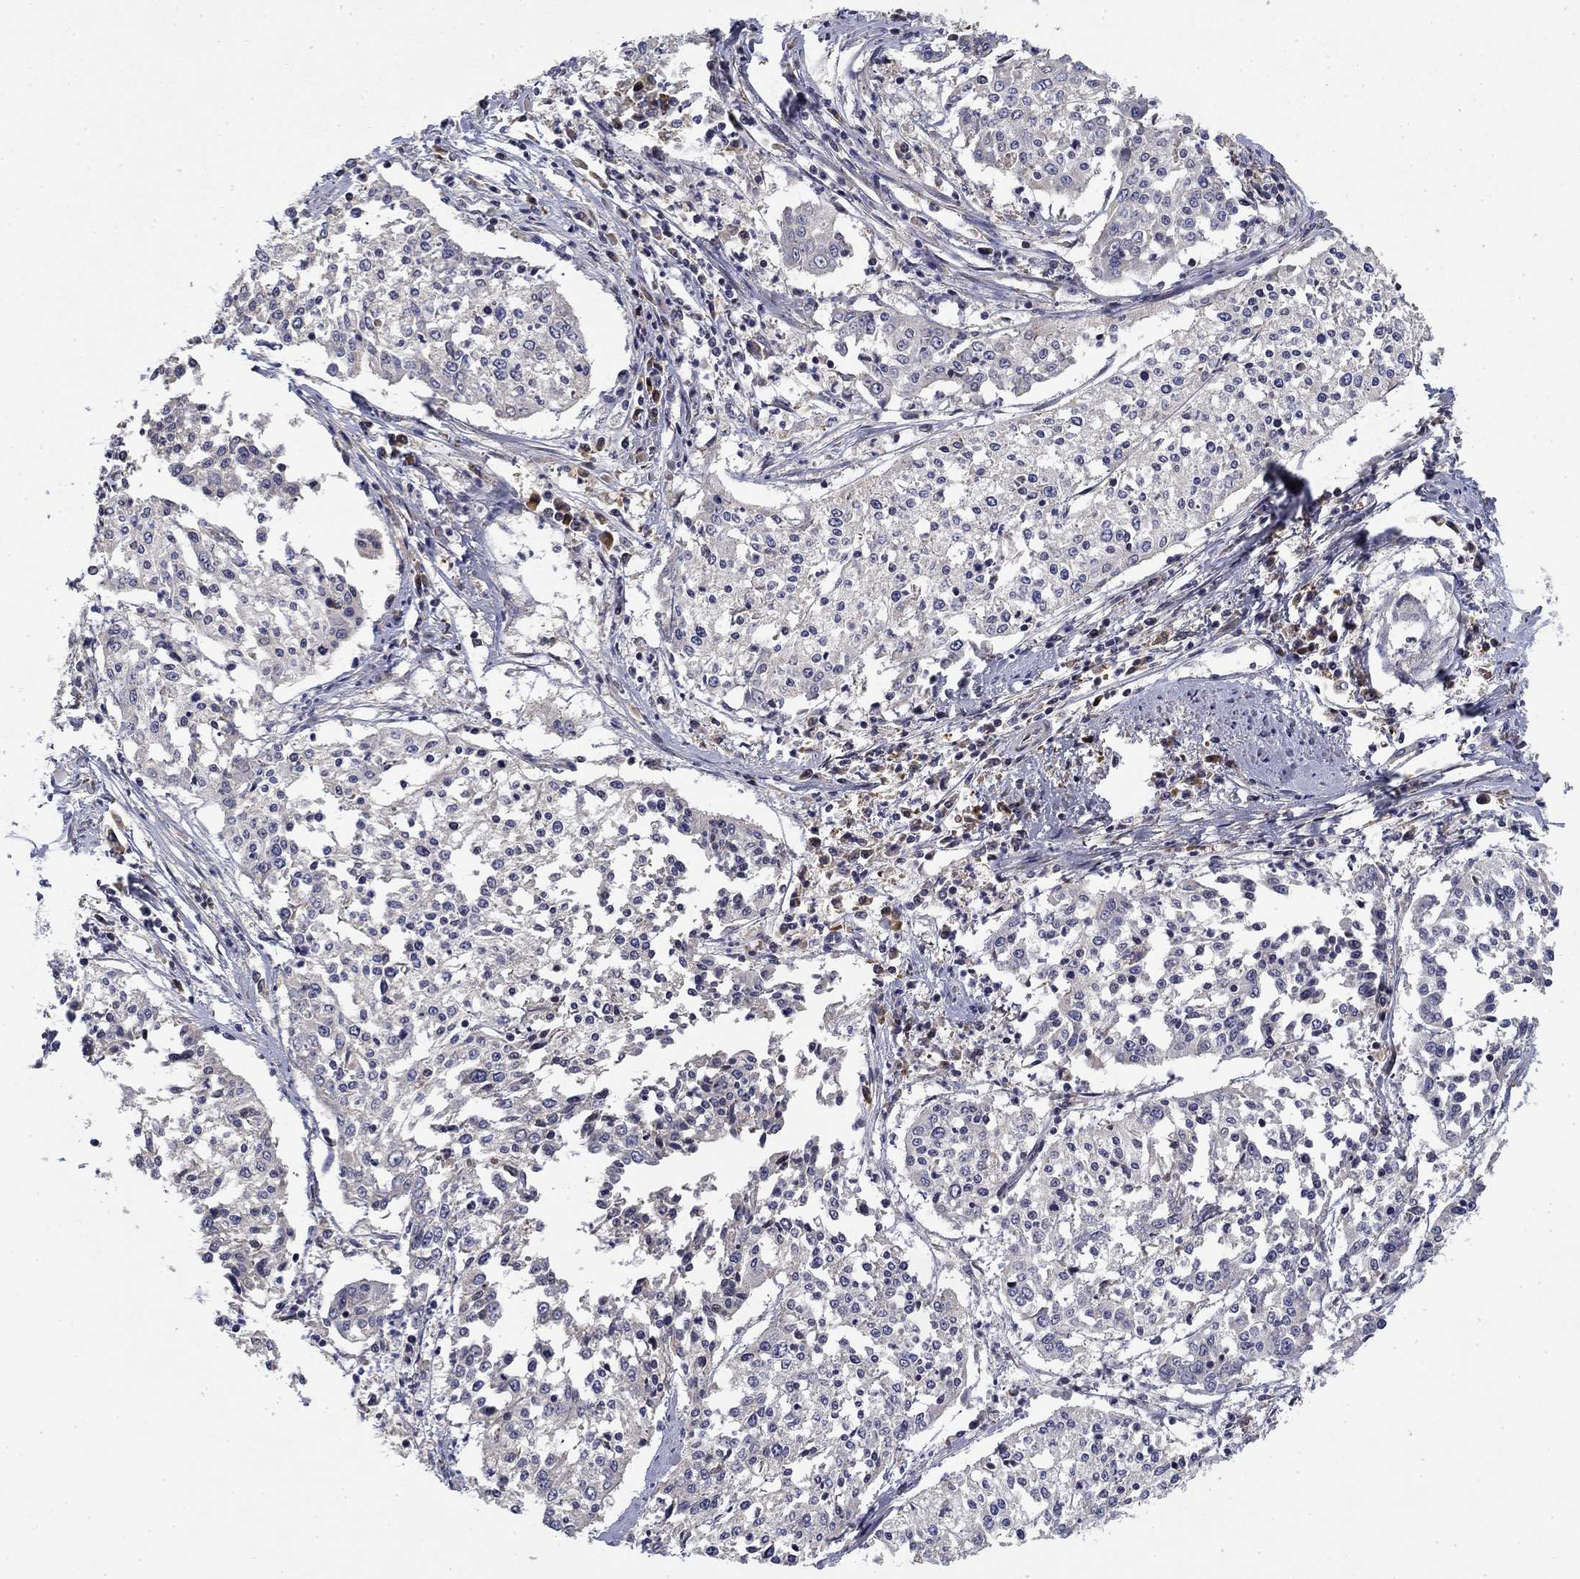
{"staining": {"intensity": "negative", "quantity": "none", "location": "none"}, "tissue": "cervical cancer", "cell_type": "Tumor cells", "image_type": "cancer", "snomed": [{"axis": "morphology", "description": "Squamous cell carcinoma, NOS"}, {"axis": "topography", "description": "Cervix"}], "caption": "Immunohistochemistry (IHC) image of neoplastic tissue: human cervical cancer stained with DAB (3,3'-diaminobenzidine) reveals no significant protein positivity in tumor cells. Nuclei are stained in blue.", "gene": "MMAA", "patient": {"sex": "female", "age": 41}}